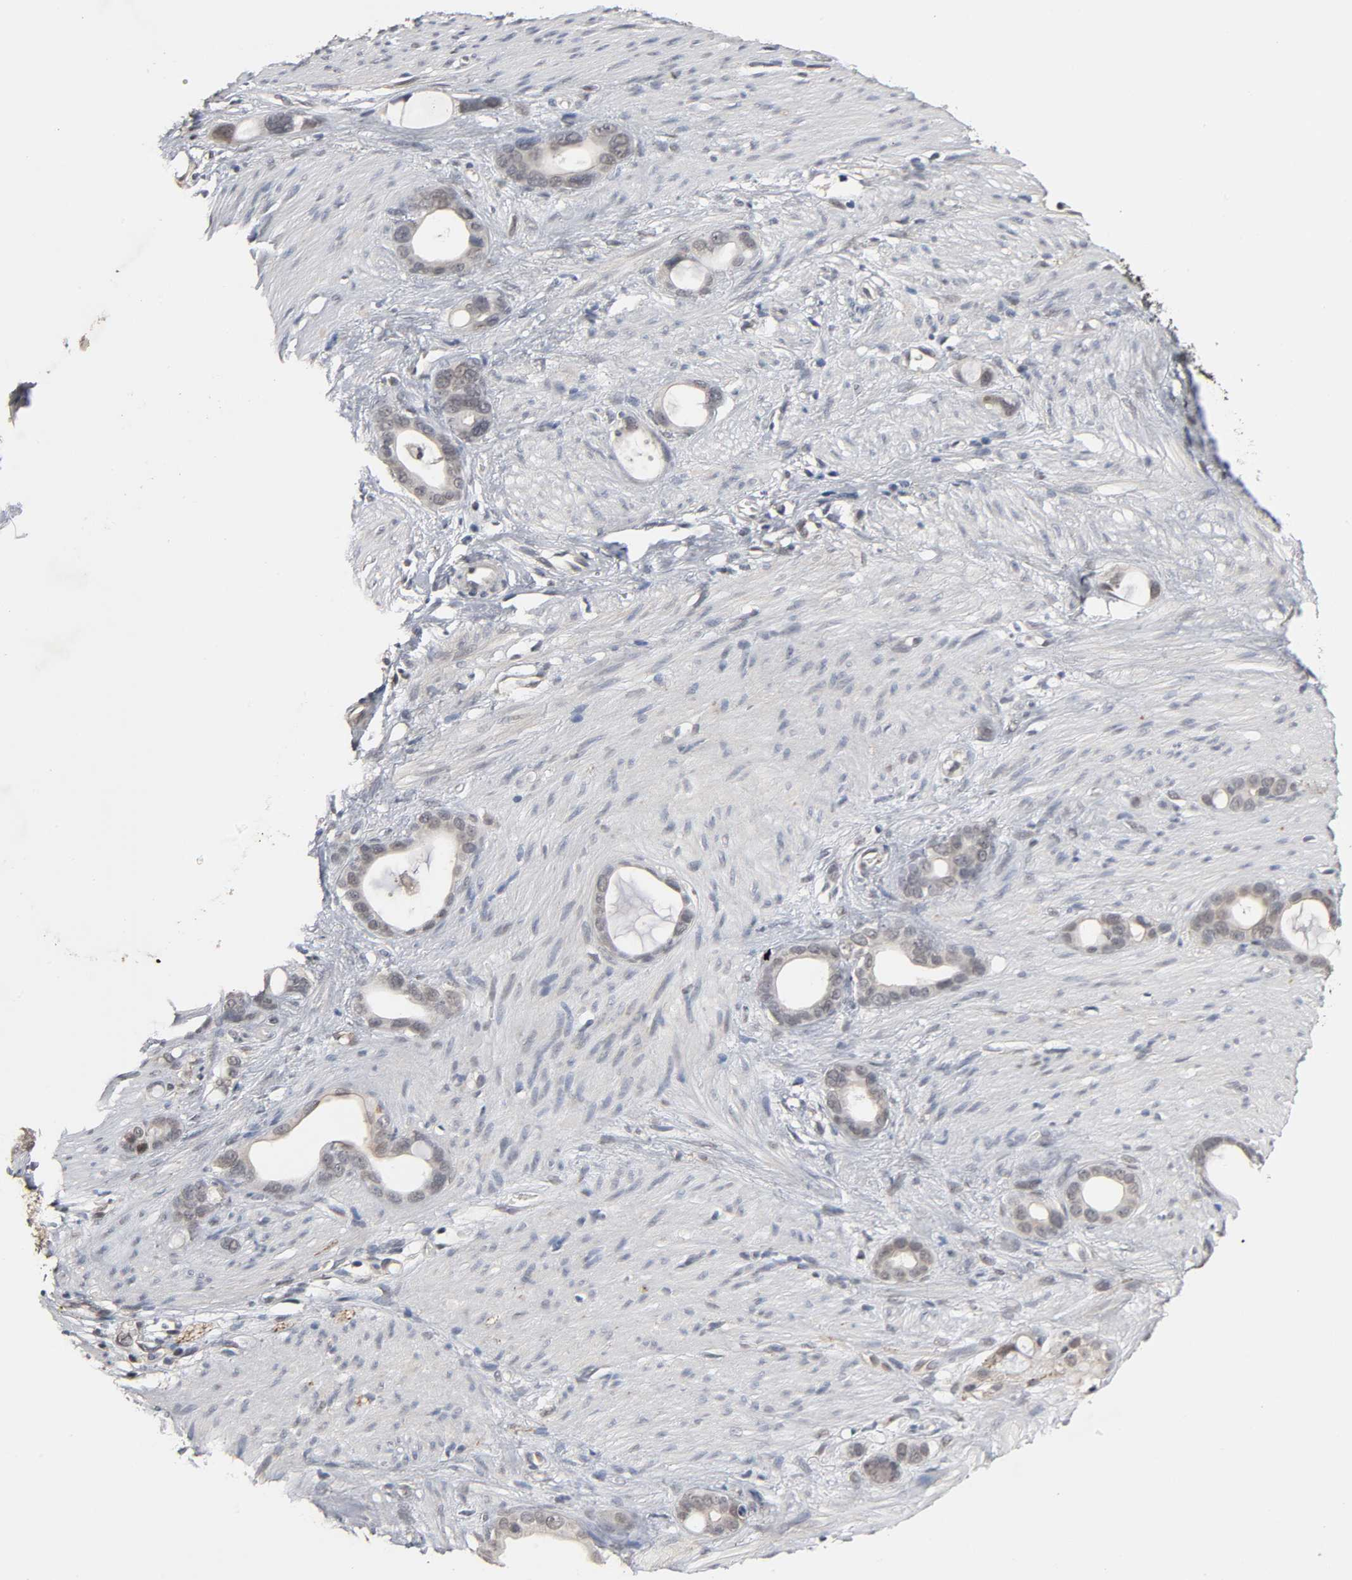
{"staining": {"intensity": "weak", "quantity": "25%-75%", "location": "cytoplasmic/membranous"}, "tissue": "stomach cancer", "cell_type": "Tumor cells", "image_type": "cancer", "snomed": [{"axis": "morphology", "description": "Adenocarcinoma, NOS"}, {"axis": "topography", "description": "Stomach"}], "caption": "Immunohistochemical staining of human stomach adenocarcinoma exhibits weak cytoplasmic/membranous protein staining in about 25%-75% of tumor cells.", "gene": "HTR1E", "patient": {"sex": "female", "age": 75}}